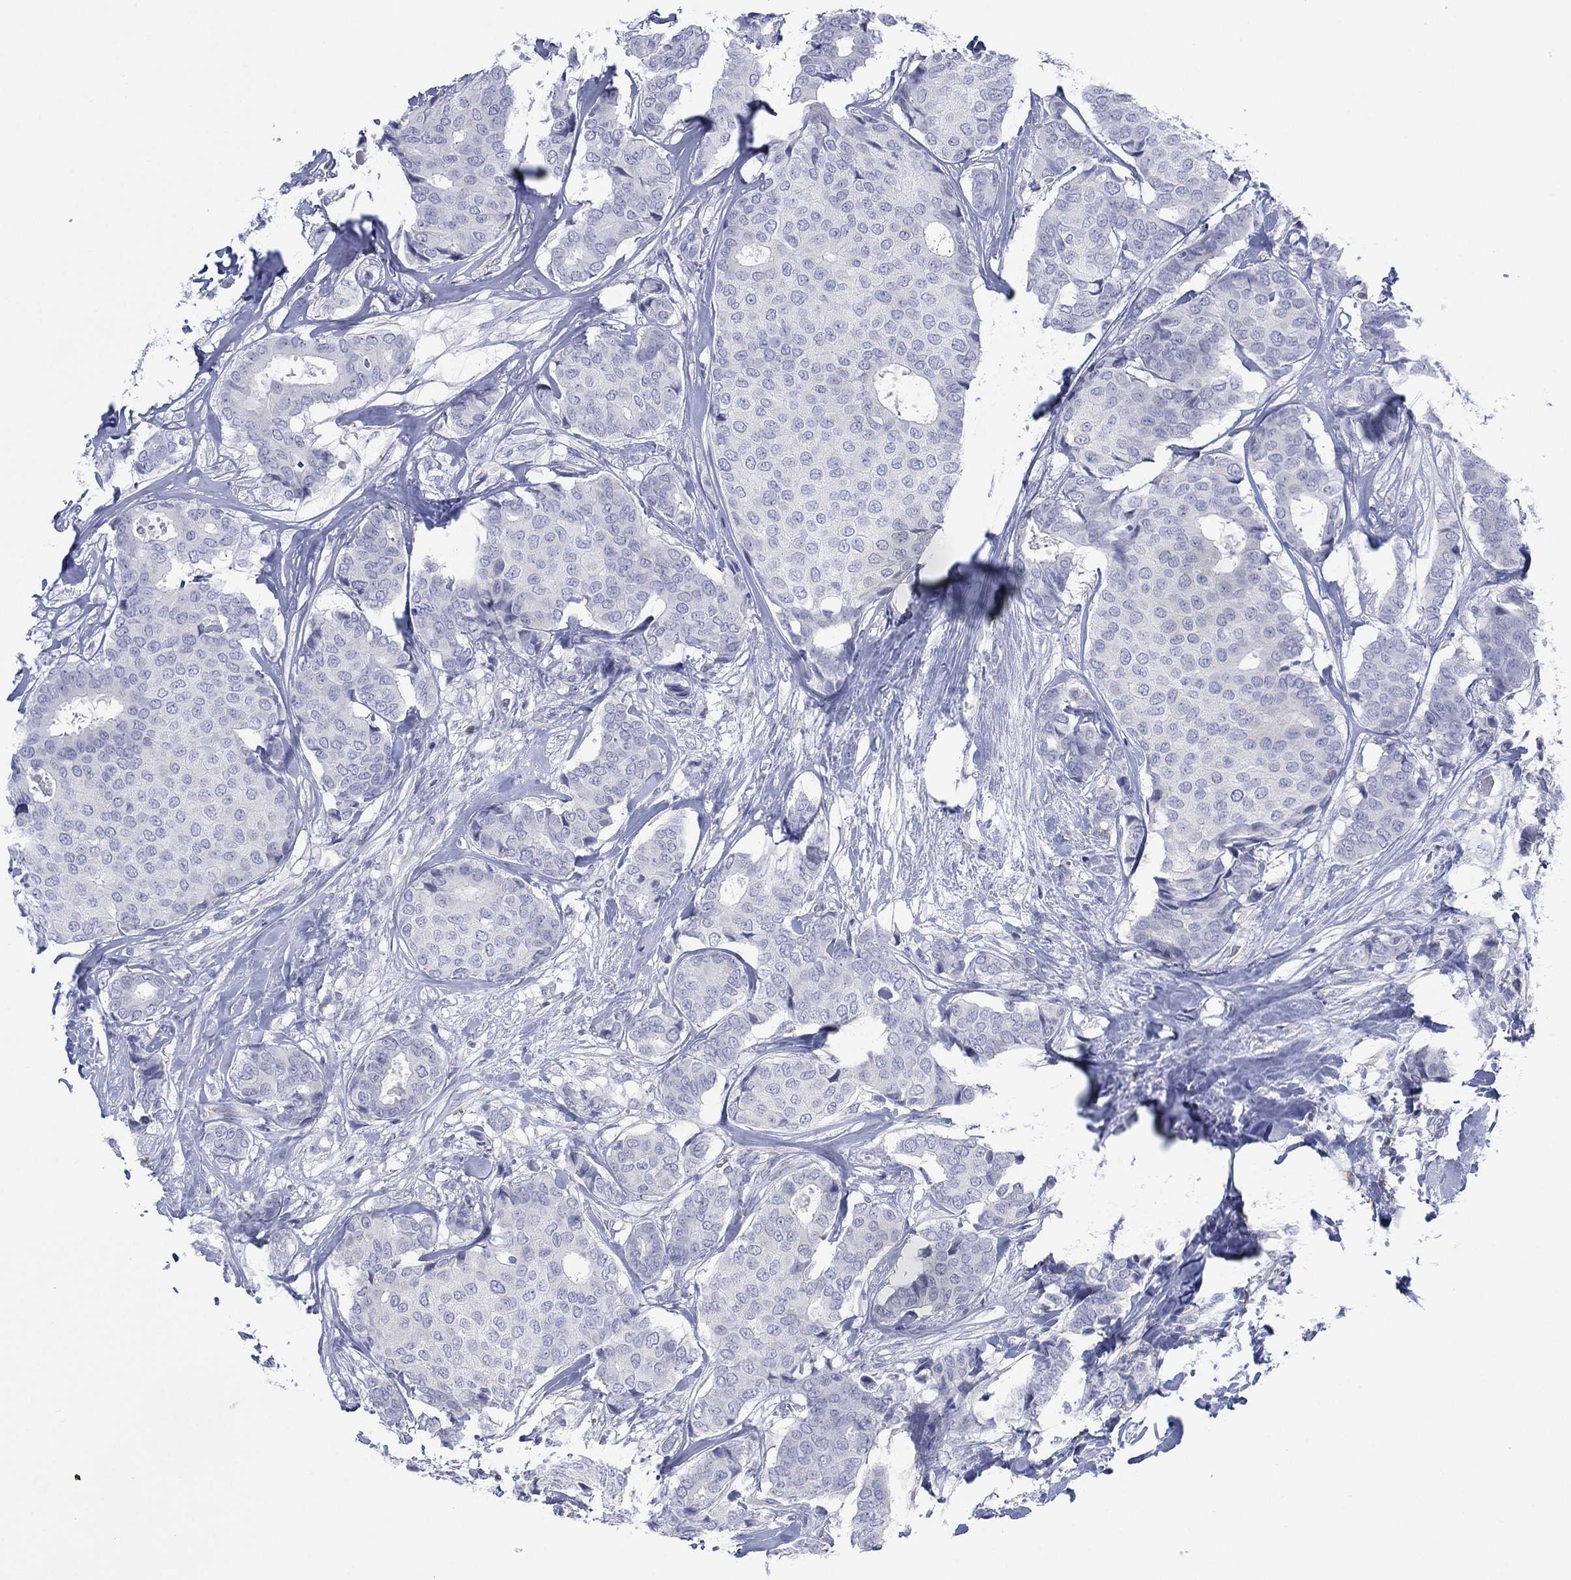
{"staining": {"intensity": "negative", "quantity": "none", "location": "none"}, "tissue": "breast cancer", "cell_type": "Tumor cells", "image_type": "cancer", "snomed": [{"axis": "morphology", "description": "Duct carcinoma"}, {"axis": "topography", "description": "Breast"}], "caption": "Tumor cells are negative for protein expression in human breast invasive ductal carcinoma. (Brightfield microscopy of DAB immunohistochemistry (IHC) at high magnification).", "gene": "SEPTIN1", "patient": {"sex": "female", "age": 75}}